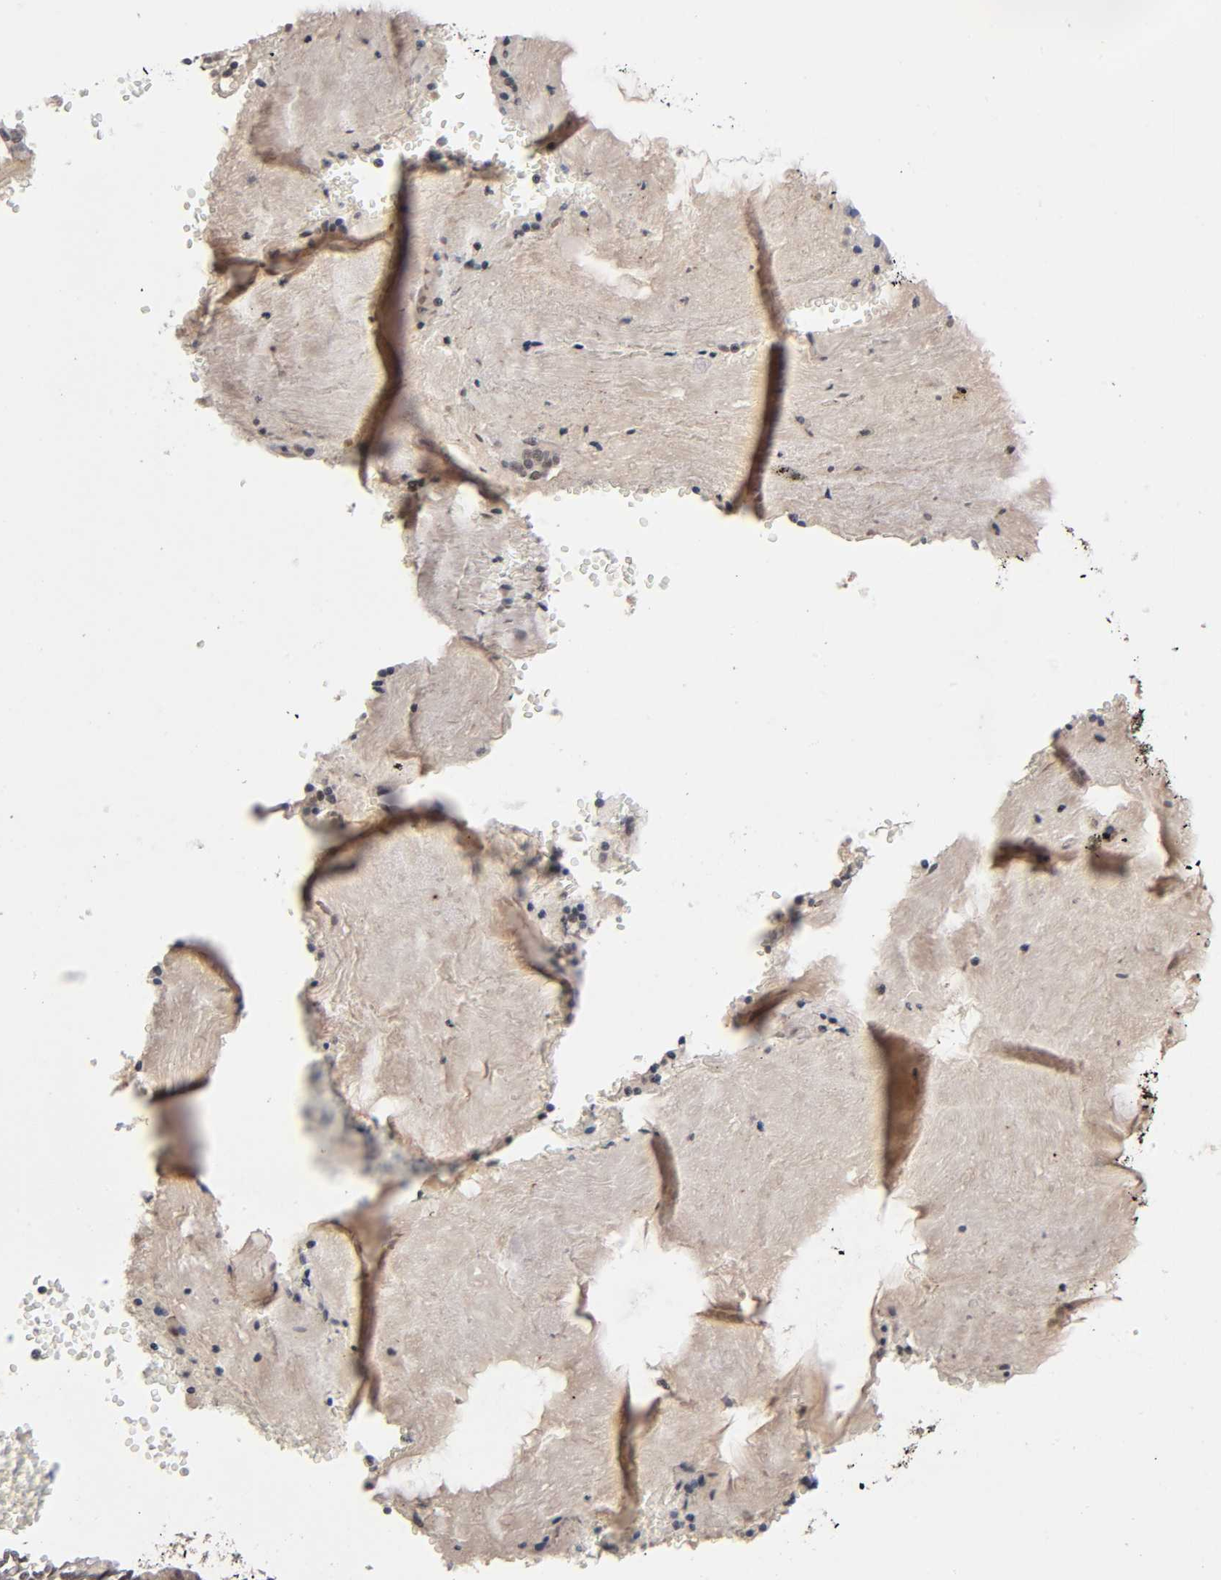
{"staining": {"intensity": "moderate", "quantity": ">75%", "location": "cytoplasmic/membranous,nuclear"}, "tissue": "bronchus", "cell_type": "Respiratory epithelial cells", "image_type": "normal", "snomed": [{"axis": "morphology", "description": "Normal tissue, NOS"}, {"axis": "topography", "description": "Bronchus"}, {"axis": "topography", "description": "Lung"}], "caption": "Human bronchus stained with a protein marker demonstrates moderate staining in respiratory epithelial cells.", "gene": "EP300", "patient": {"sex": "female", "age": 56}}